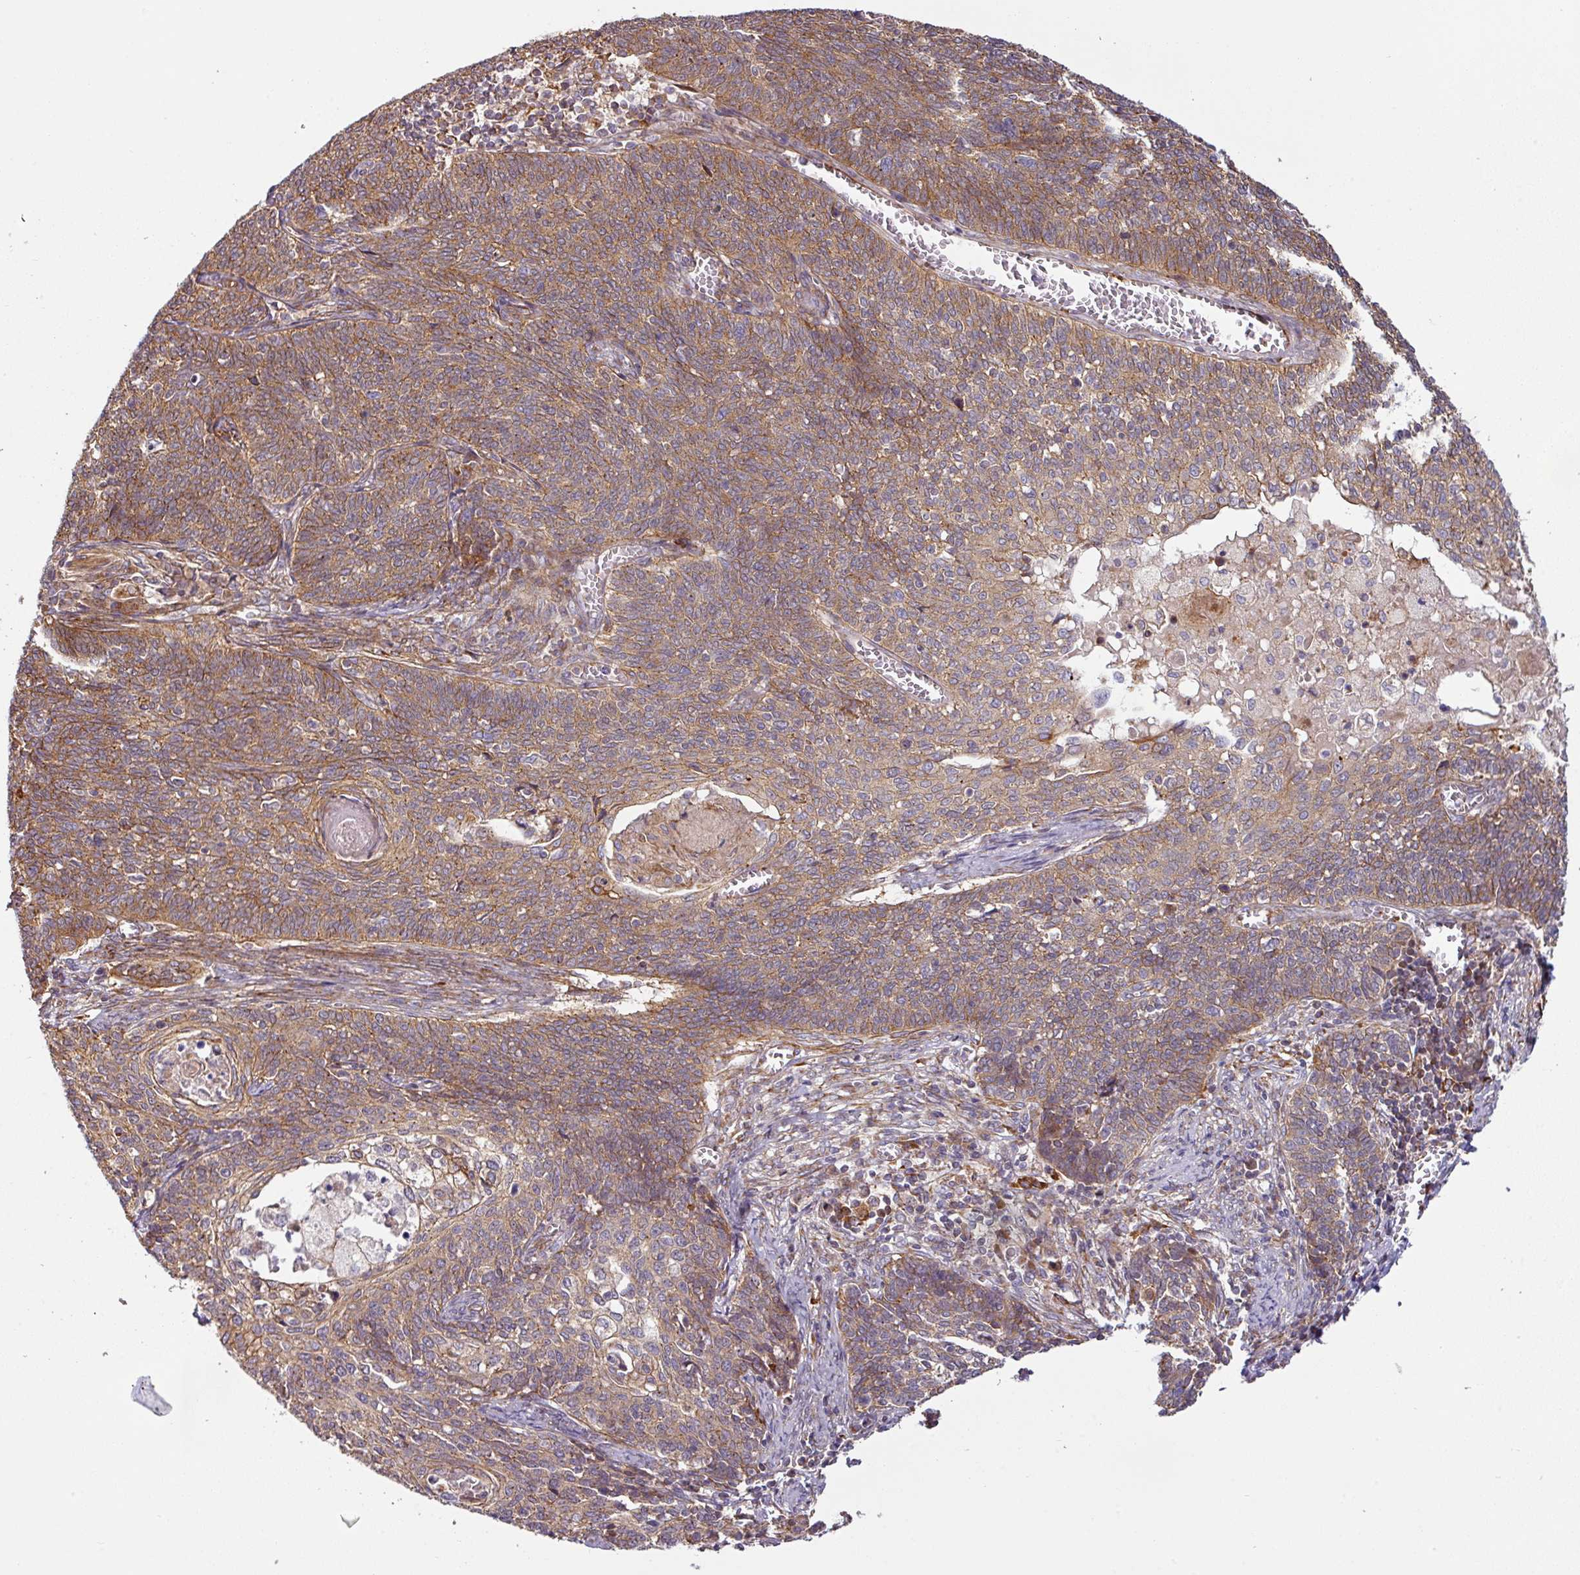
{"staining": {"intensity": "moderate", "quantity": ">75%", "location": "cytoplasmic/membranous"}, "tissue": "cervical cancer", "cell_type": "Tumor cells", "image_type": "cancer", "snomed": [{"axis": "morphology", "description": "Squamous cell carcinoma, NOS"}, {"axis": "topography", "description": "Cervix"}], "caption": "Cervical cancer was stained to show a protein in brown. There is medium levels of moderate cytoplasmic/membranous positivity in about >75% of tumor cells. The staining is performed using DAB (3,3'-diaminobenzidine) brown chromogen to label protein expression. The nuclei are counter-stained blue using hematoxylin.", "gene": "CASP2", "patient": {"sex": "female", "age": 39}}